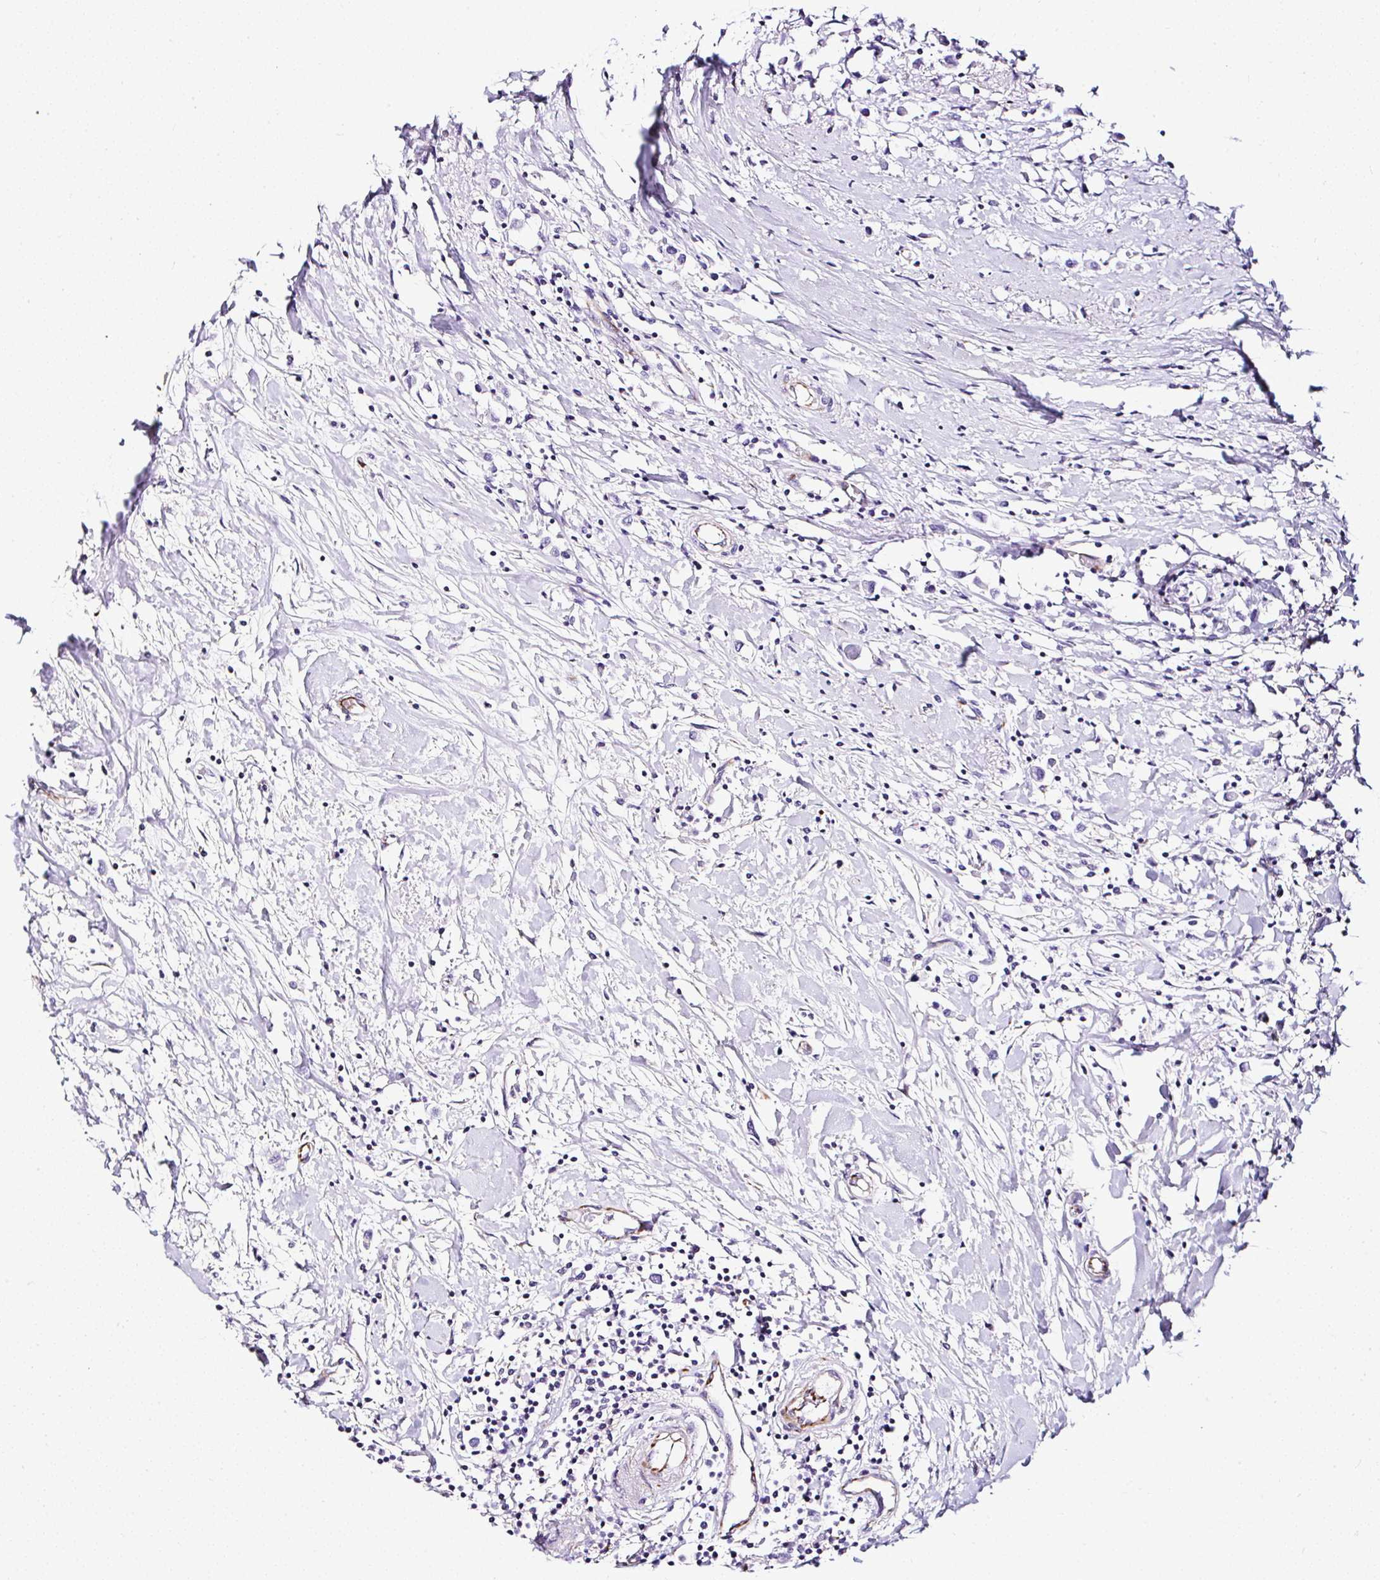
{"staining": {"intensity": "negative", "quantity": "none", "location": "none"}, "tissue": "breast cancer", "cell_type": "Tumor cells", "image_type": "cancer", "snomed": [{"axis": "morphology", "description": "Duct carcinoma"}, {"axis": "topography", "description": "Breast"}], "caption": "Tumor cells are negative for brown protein staining in breast infiltrating ductal carcinoma.", "gene": "DEPDC5", "patient": {"sex": "female", "age": 61}}